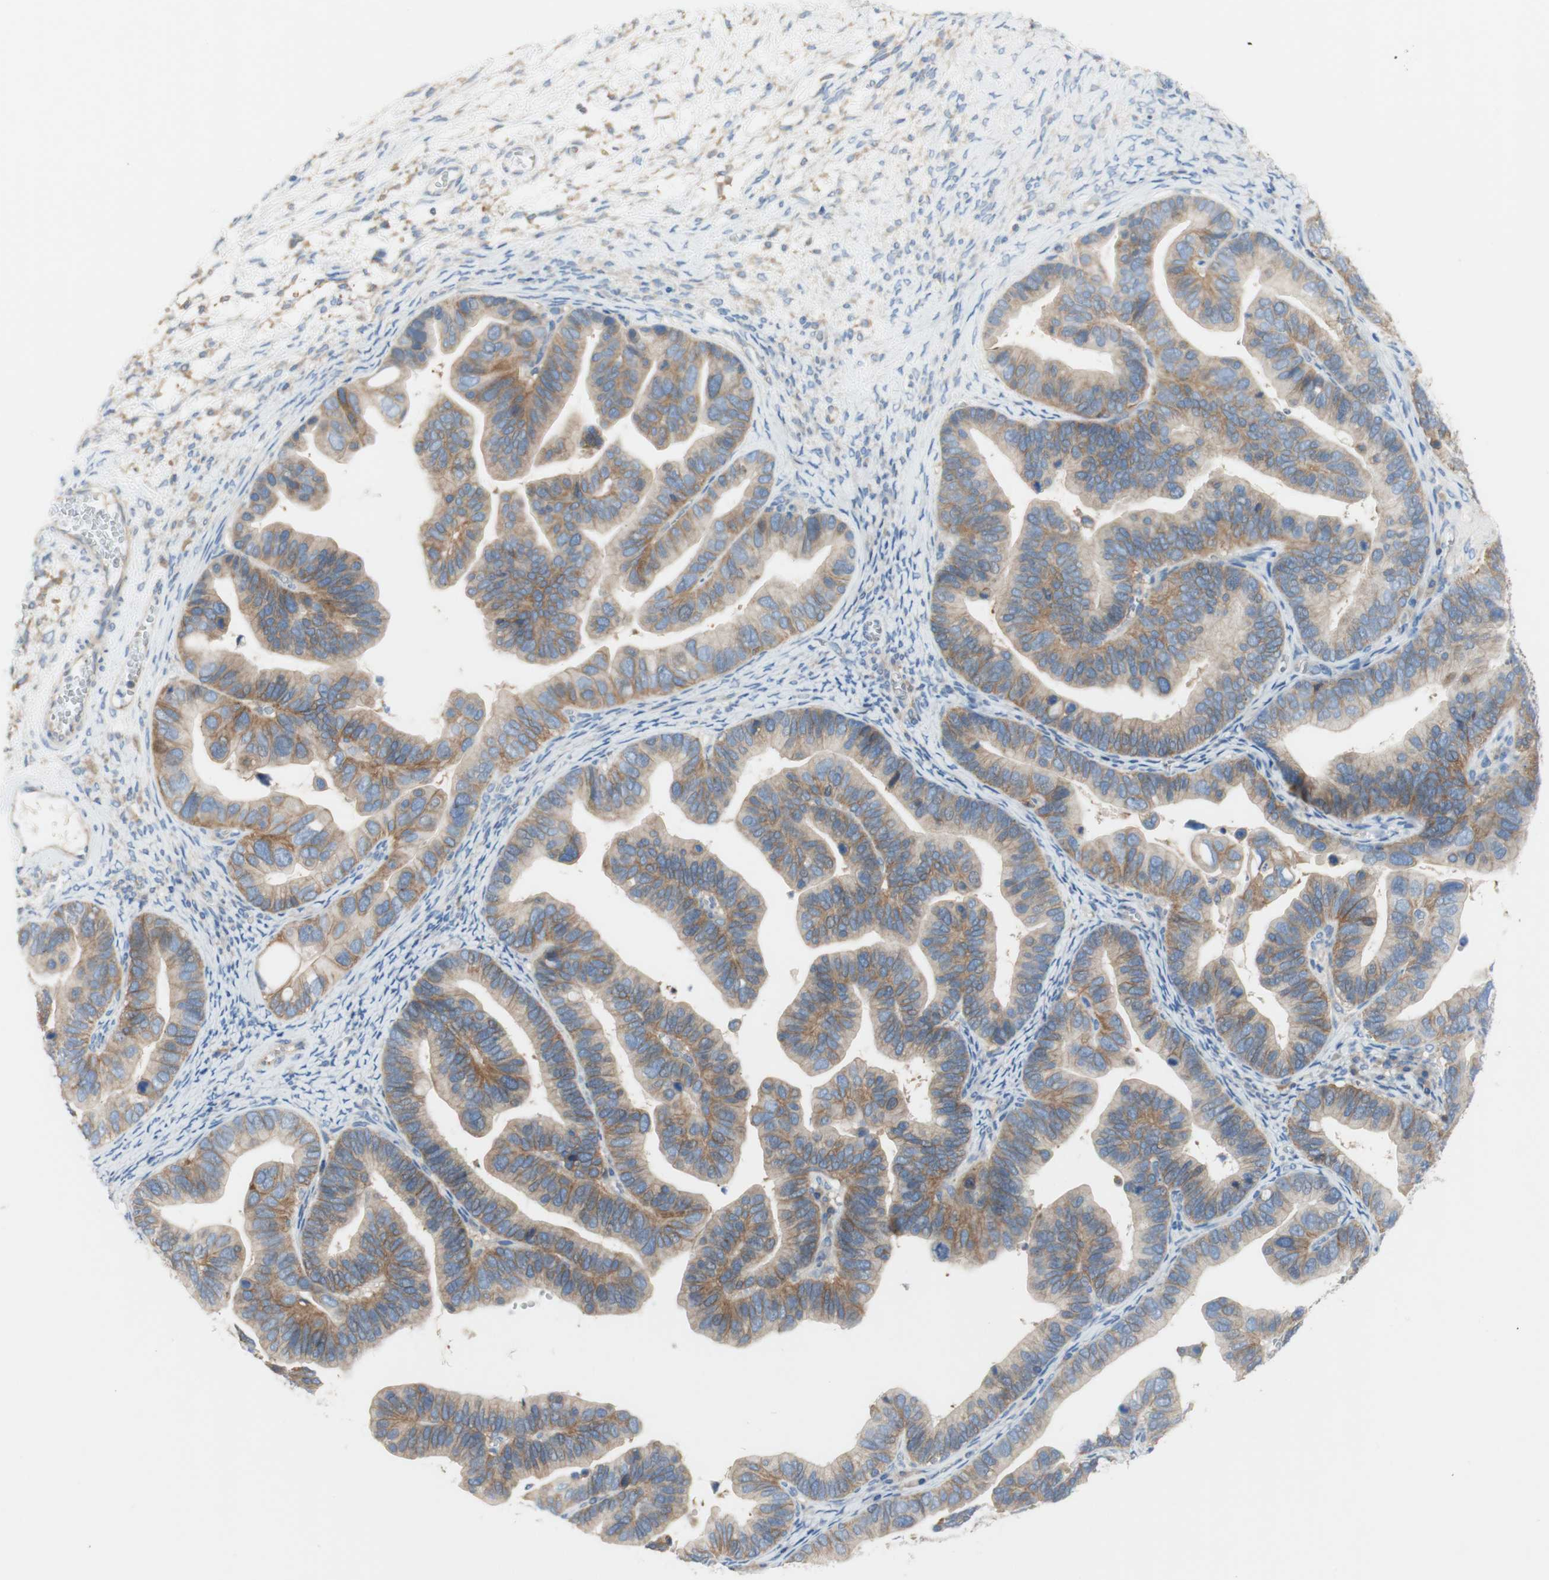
{"staining": {"intensity": "weak", "quantity": ">75%", "location": "cytoplasmic/membranous"}, "tissue": "ovarian cancer", "cell_type": "Tumor cells", "image_type": "cancer", "snomed": [{"axis": "morphology", "description": "Cystadenocarcinoma, serous, NOS"}, {"axis": "topography", "description": "Ovary"}], "caption": "Approximately >75% of tumor cells in human ovarian serous cystadenocarcinoma show weak cytoplasmic/membranous protein staining as visualized by brown immunohistochemical staining.", "gene": "ATP2B1", "patient": {"sex": "female", "age": 56}}